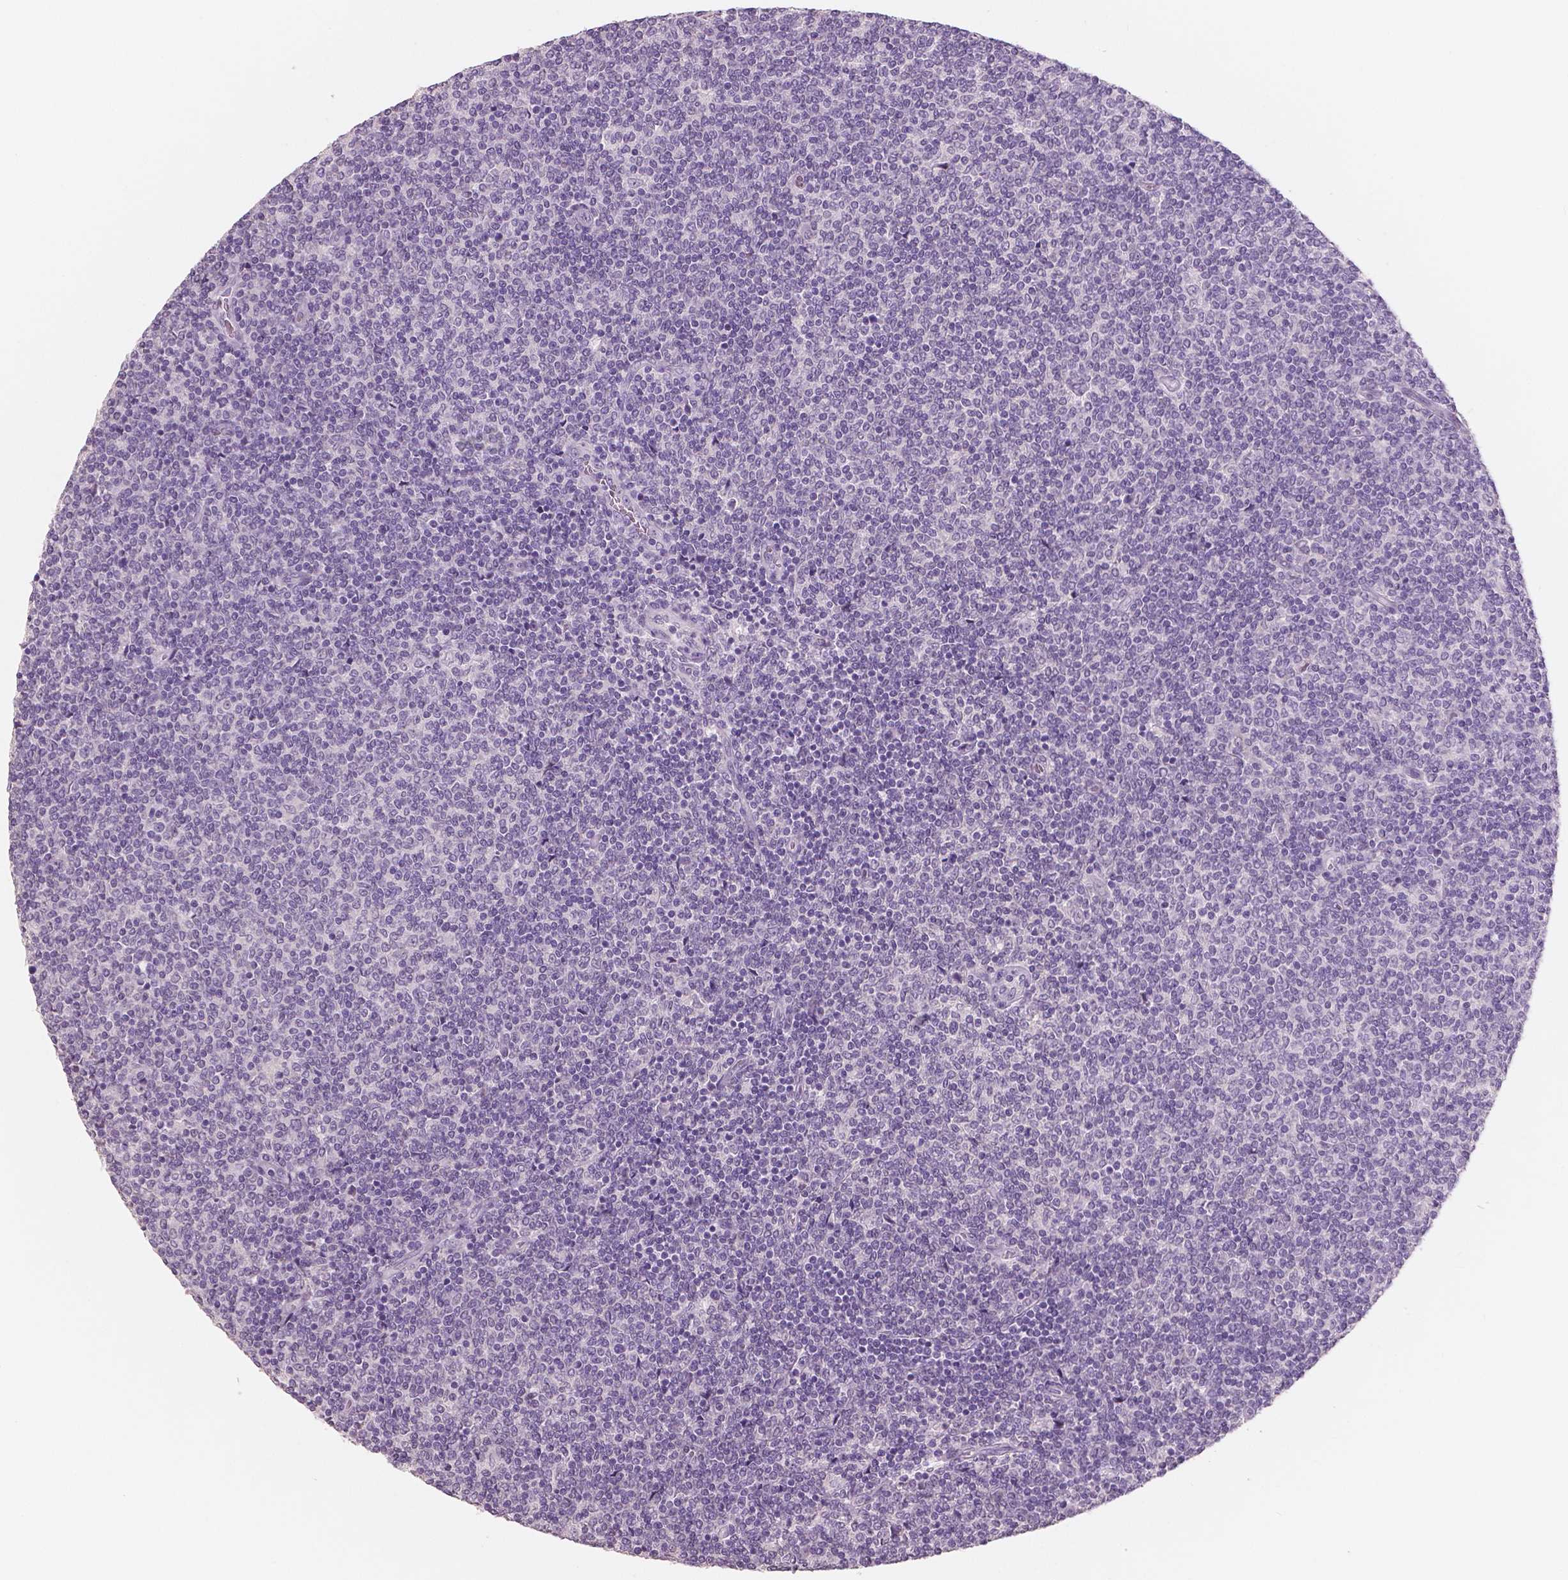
{"staining": {"intensity": "negative", "quantity": "none", "location": "none"}, "tissue": "lymphoma", "cell_type": "Tumor cells", "image_type": "cancer", "snomed": [{"axis": "morphology", "description": "Malignant lymphoma, non-Hodgkin's type, Low grade"}, {"axis": "topography", "description": "Lymph node"}], "caption": "IHC of human lymphoma reveals no expression in tumor cells. Brightfield microscopy of immunohistochemistry (IHC) stained with DAB (brown) and hematoxylin (blue), captured at high magnification.", "gene": "NECAB1", "patient": {"sex": "male", "age": 52}}